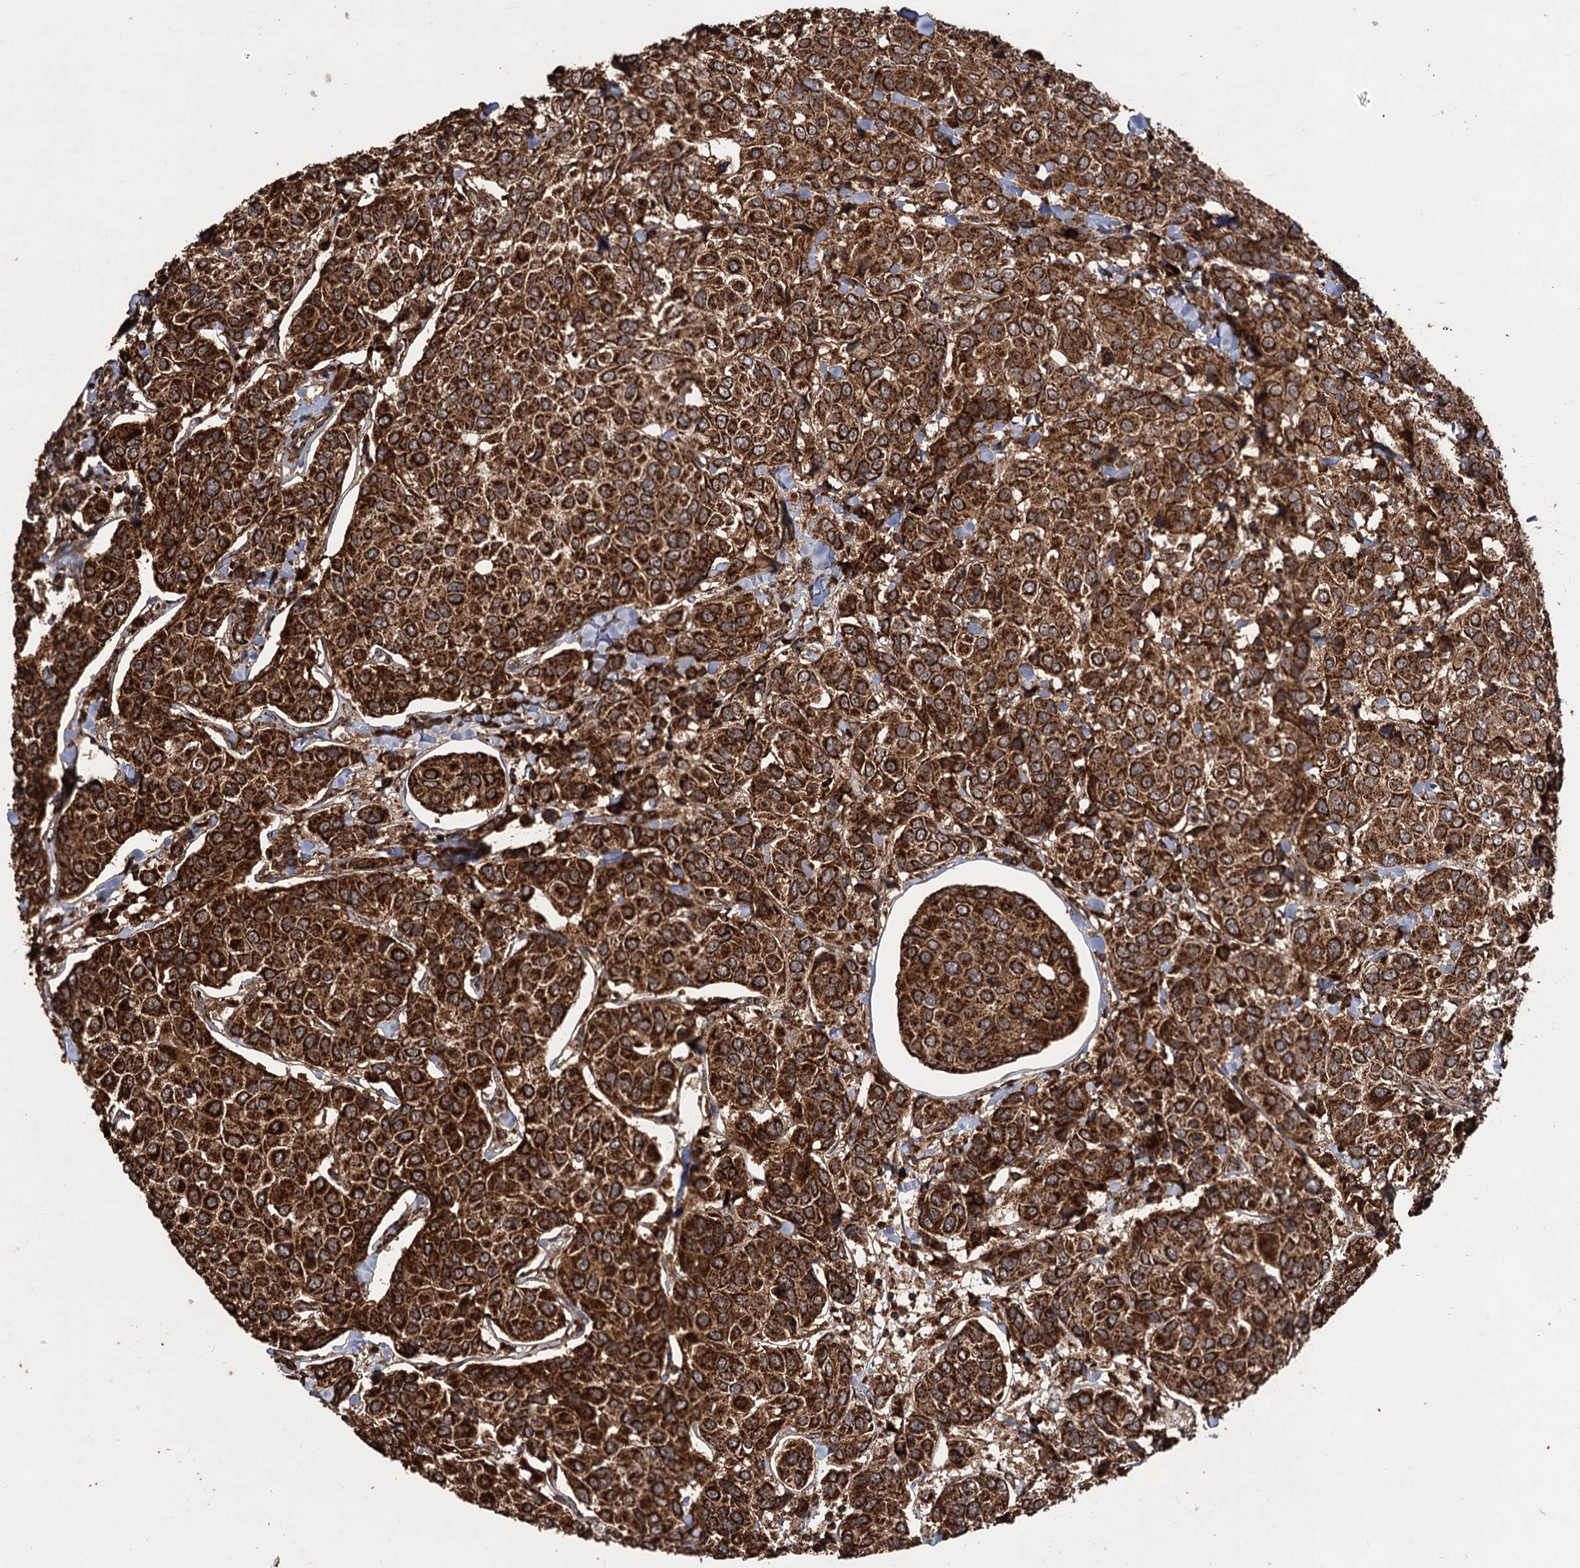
{"staining": {"intensity": "strong", "quantity": ">75%", "location": "cytoplasmic/membranous"}, "tissue": "breast cancer", "cell_type": "Tumor cells", "image_type": "cancer", "snomed": [{"axis": "morphology", "description": "Duct carcinoma"}, {"axis": "topography", "description": "Breast"}], "caption": "This micrograph displays immunohistochemistry staining of human breast infiltrating ductal carcinoma, with high strong cytoplasmic/membranous expression in about >75% of tumor cells.", "gene": "IPO4", "patient": {"sex": "female", "age": 55}}